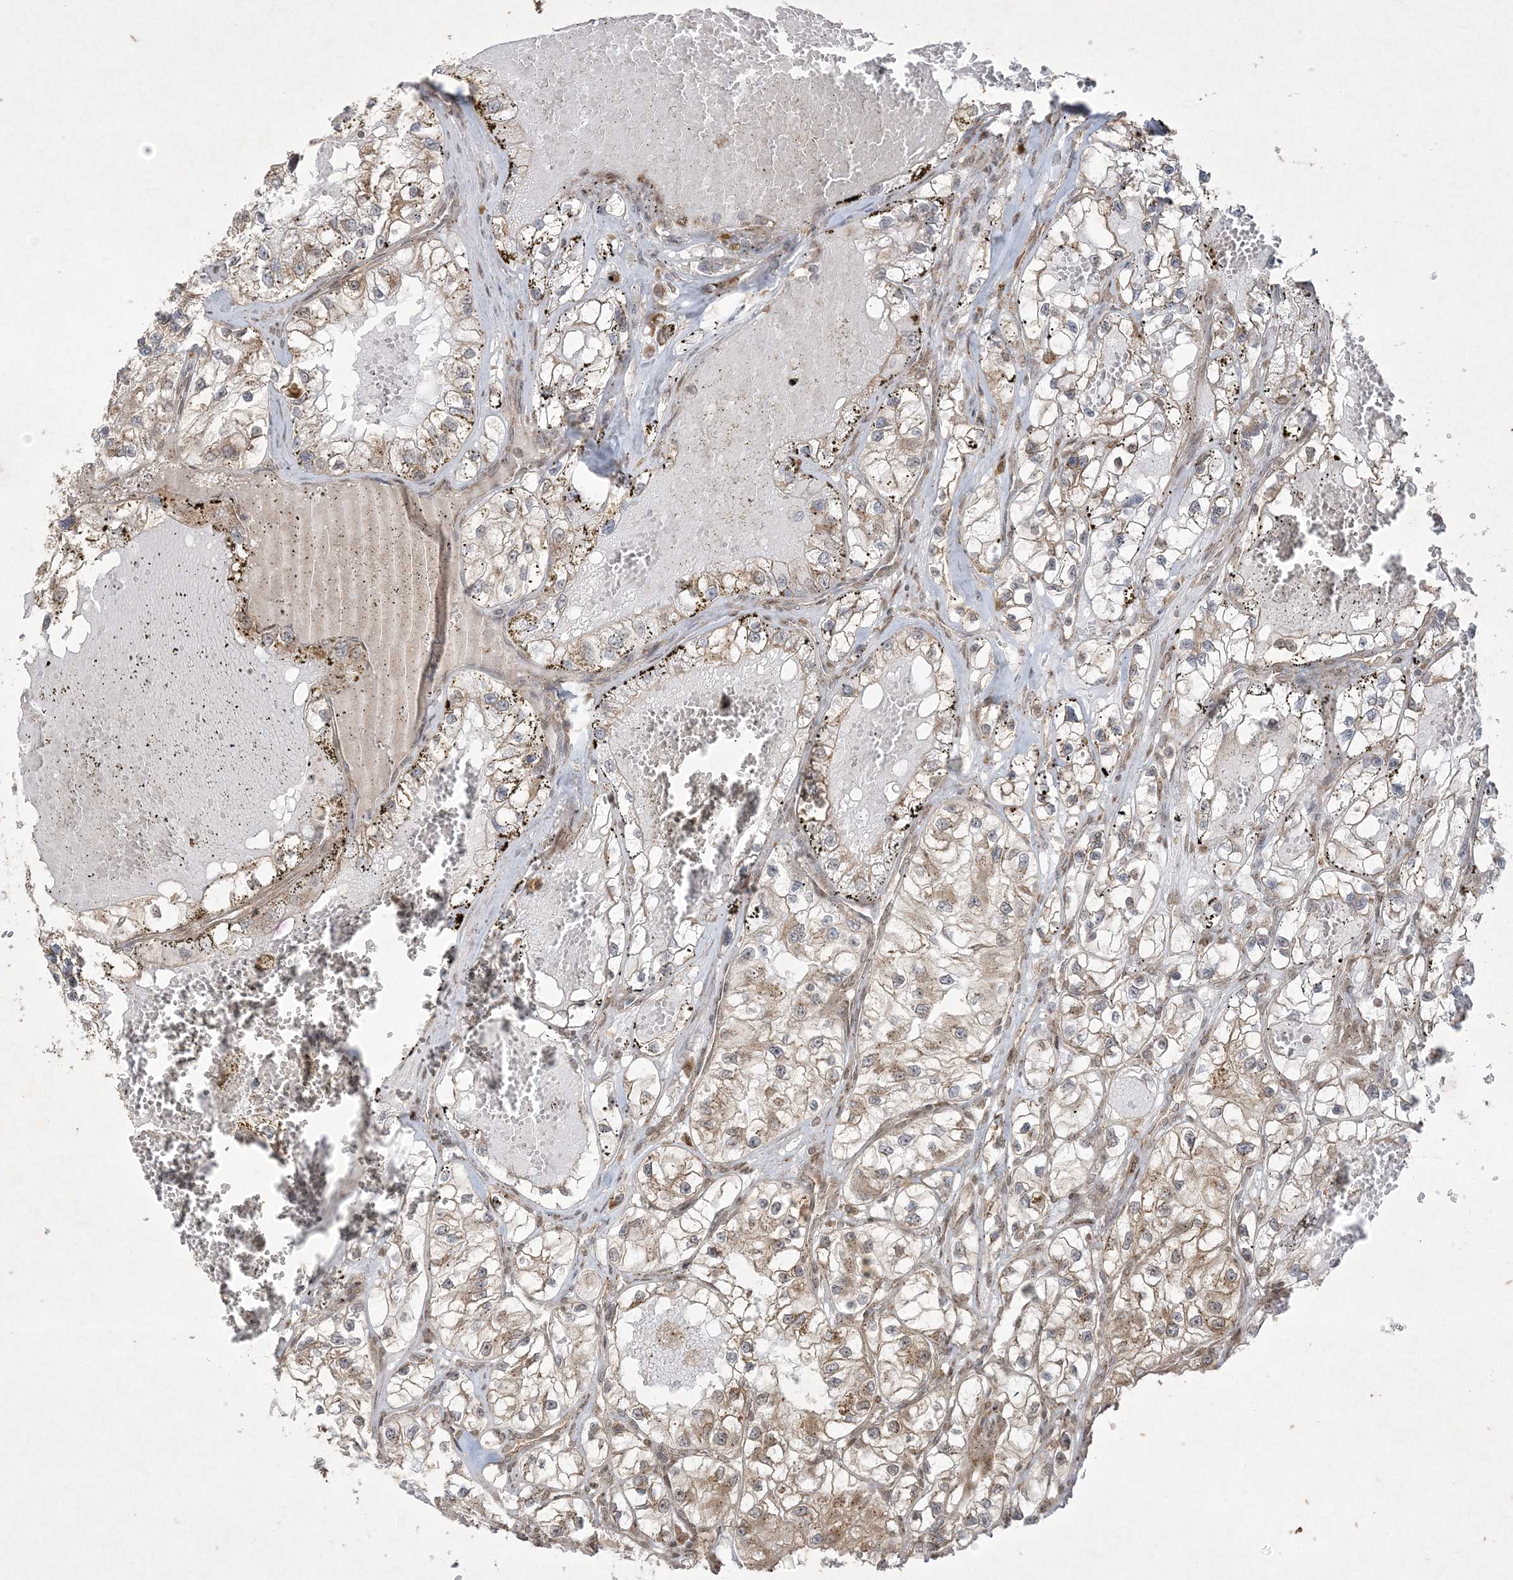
{"staining": {"intensity": "moderate", "quantity": "25%-75%", "location": "cytoplasmic/membranous"}, "tissue": "renal cancer", "cell_type": "Tumor cells", "image_type": "cancer", "snomed": [{"axis": "morphology", "description": "Adenocarcinoma, NOS"}, {"axis": "topography", "description": "Kidney"}], "caption": "The image demonstrates a brown stain indicating the presence of a protein in the cytoplasmic/membranous of tumor cells in renal adenocarcinoma.", "gene": "RRAS", "patient": {"sex": "female", "age": 57}}